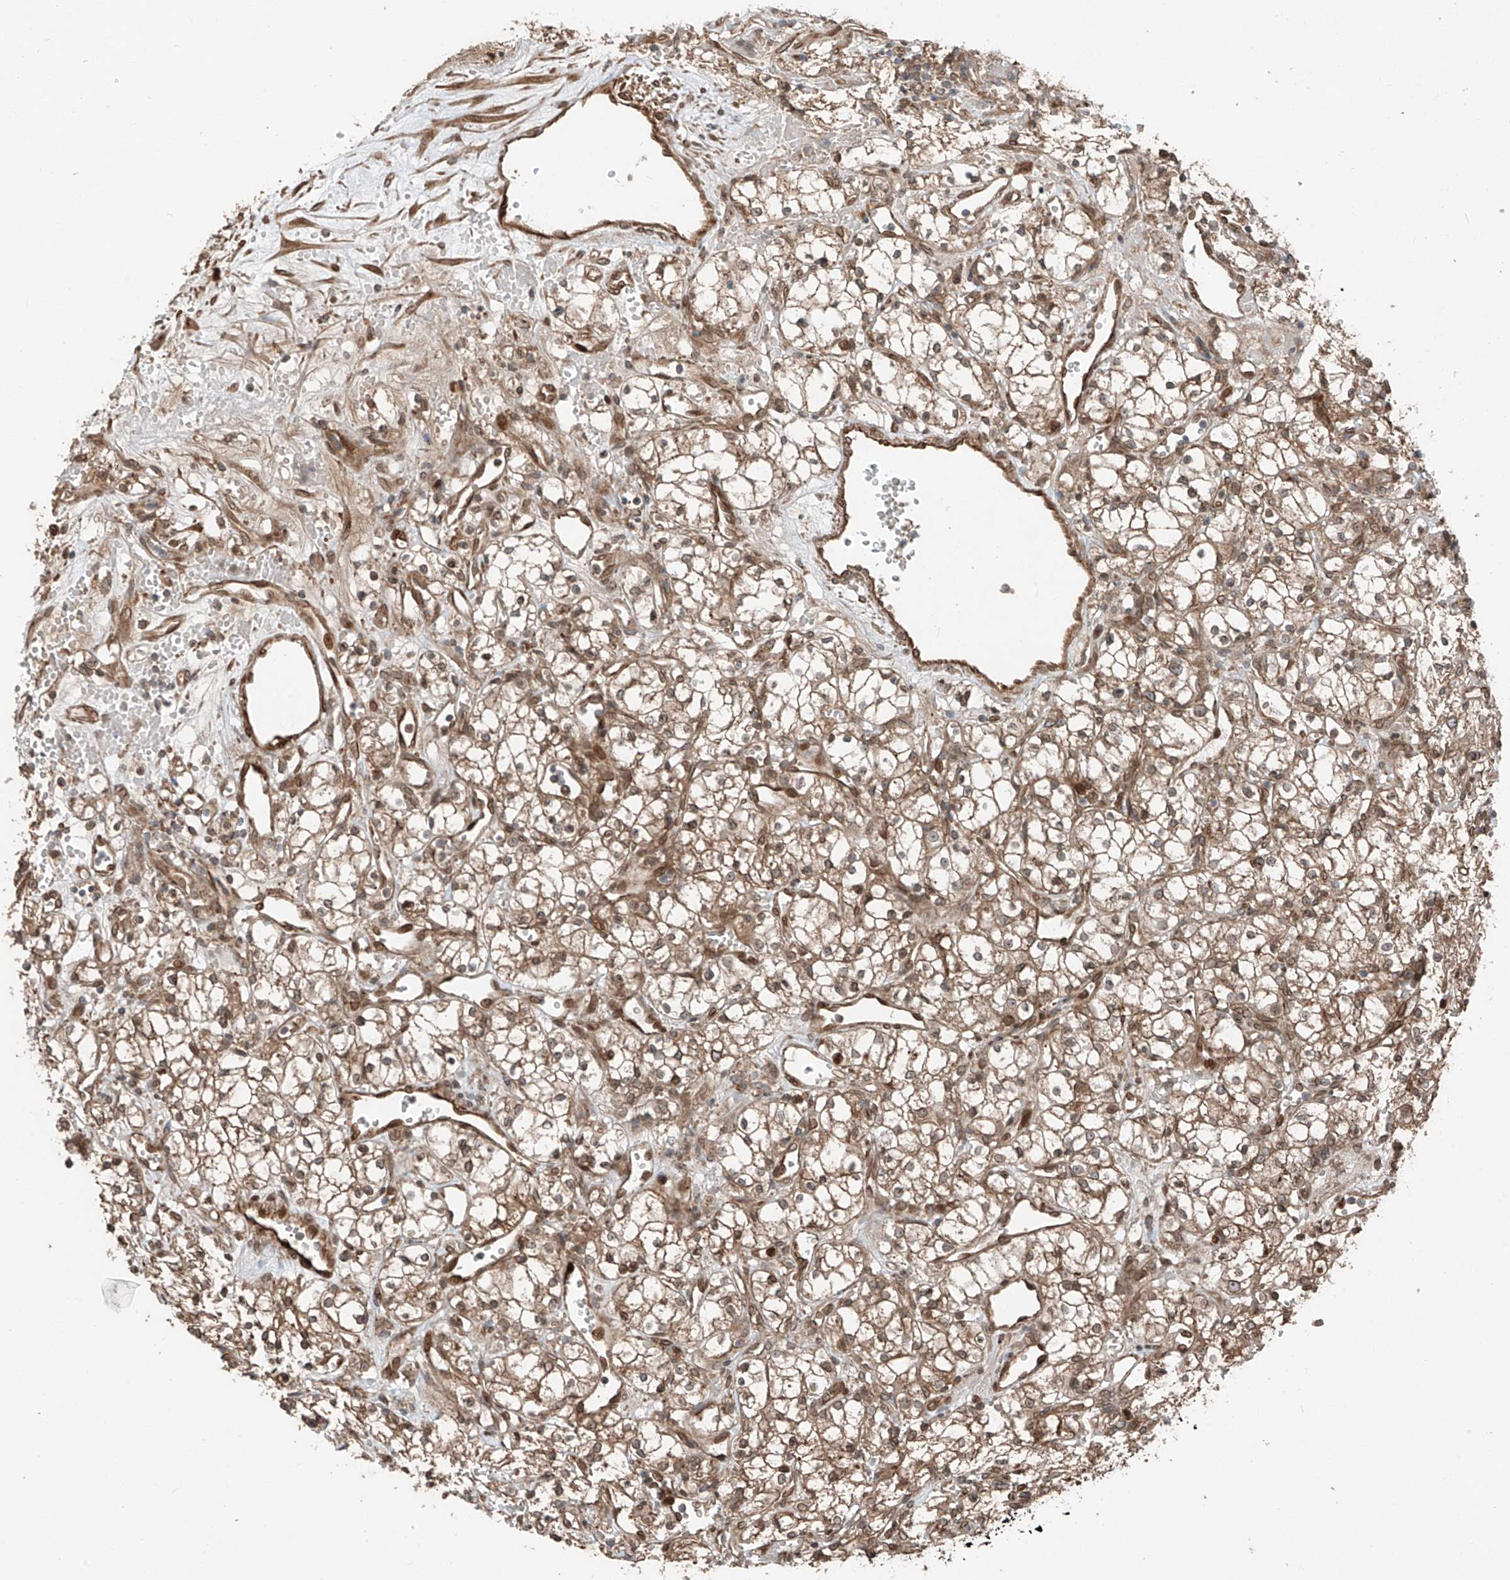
{"staining": {"intensity": "moderate", "quantity": ">75%", "location": "cytoplasmic/membranous"}, "tissue": "renal cancer", "cell_type": "Tumor cells", "image_type": "cancer", "snomed": [{"axis": "morphology", "description": "Adenocarcinoma, NOS"}, {"axis": "topography", "description": "Kidney"}], "caption": "High-magnification brightfield microscopy of renal cancer (adenocarcinoma) stained with DAB (brown) and counterstained with hematoxylin (blue). tumor cells exhibit moderate cytoplasmic/membranous expression is seen in about>75% of cells.", "gene": "CEP162", "patient": {"sex": "male", "age": 59}}